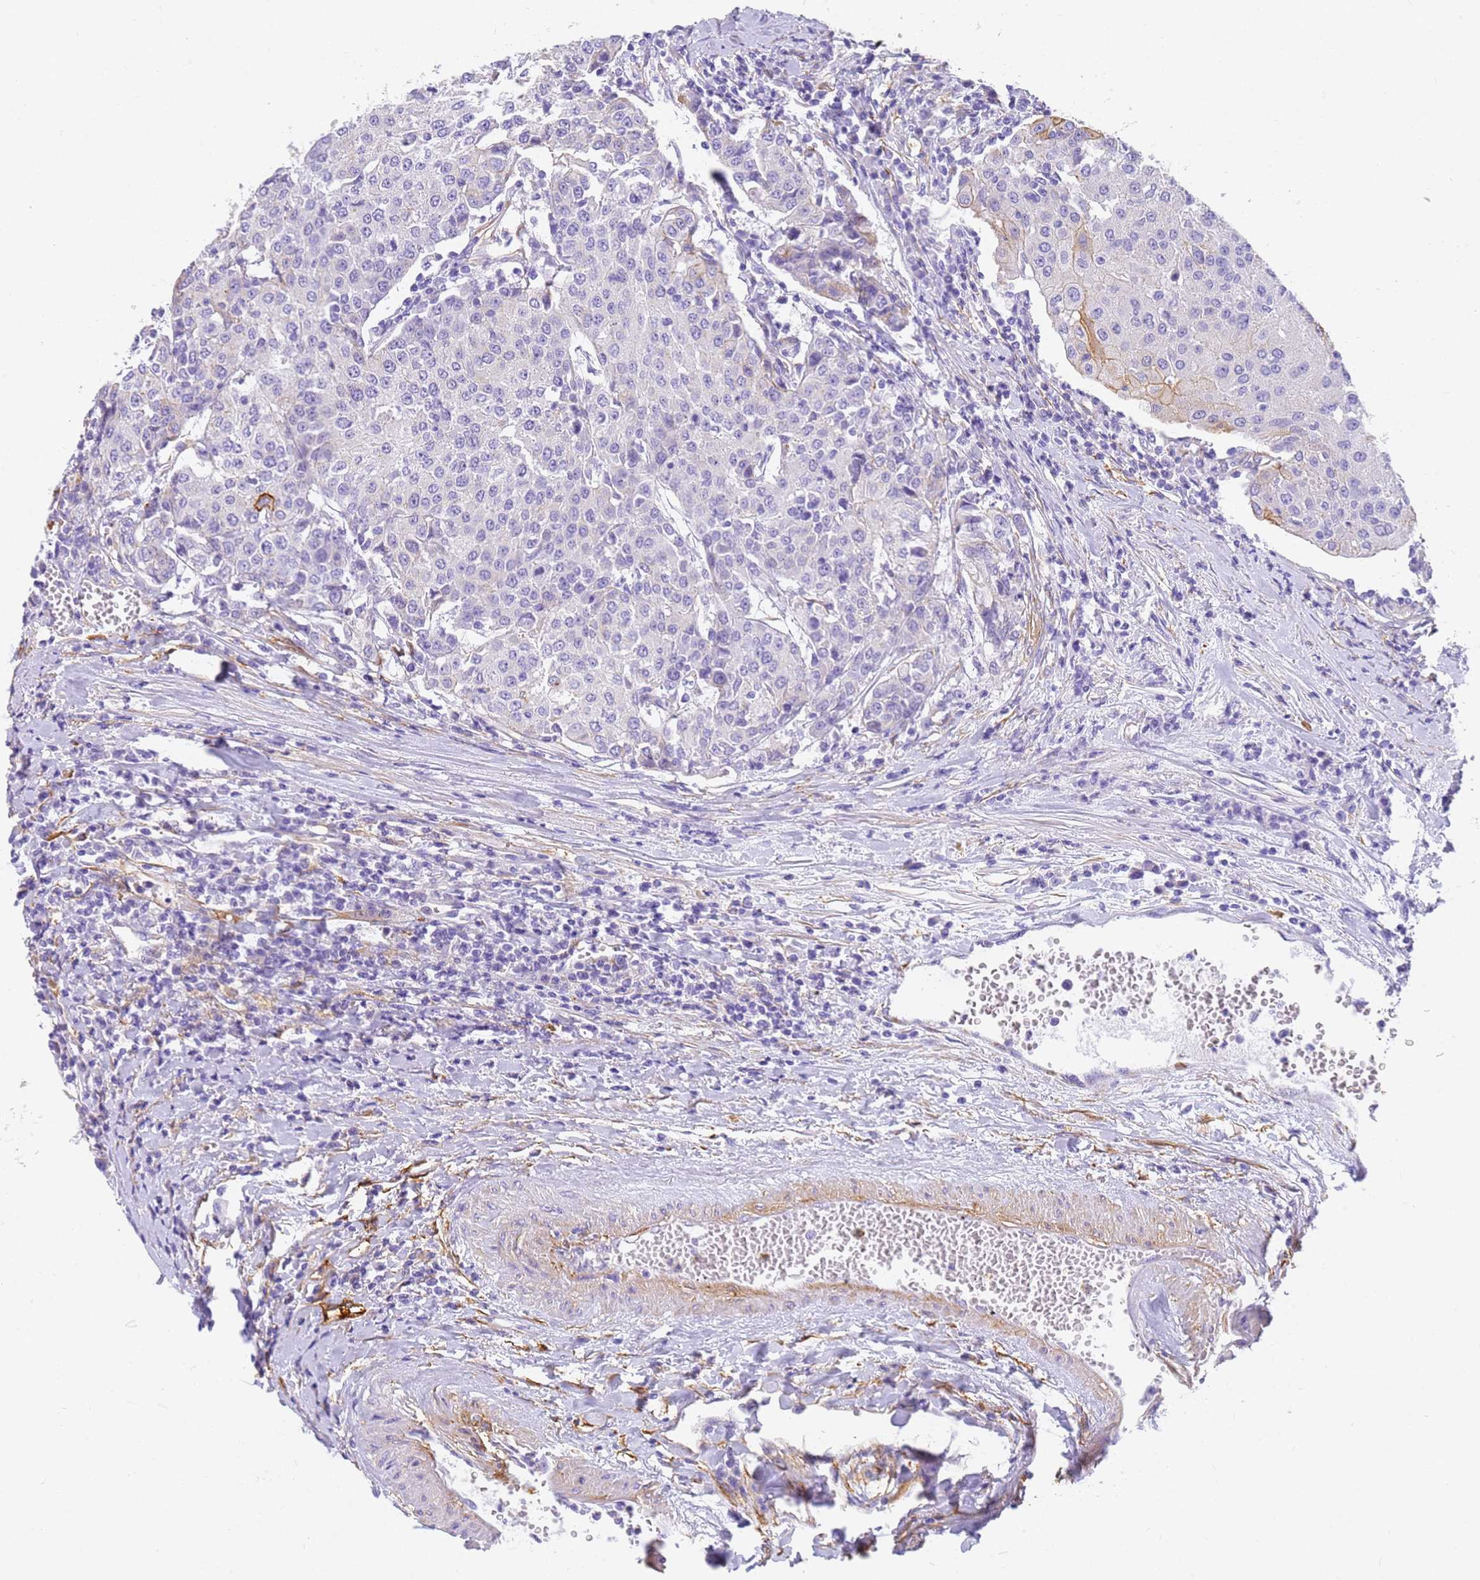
{"staining": {"intensity": "negative", "quantity": "none", "location": "none"}, "tissue": "urothelial cancer", "cell_type": "Tumor cells", "image_type": "cancer", "snomed": [{"axis": "morphology", "description": "Urothelial carcinoma, High grade"}, {"axis": "topography", "description": "Urinary bladder"}], "caption": "The photomicrograph demonstrates no significant expression in tumor cells of urothelial cancer. Brightfield microscopy of immunohistochemistry stained with DAB (3,3'-diaminobenzidine) (brown) and hematoxylin (blue), captured at high magnification.", "gene": "MVB12A", "patient": {"sex": "female", "age": 85}}